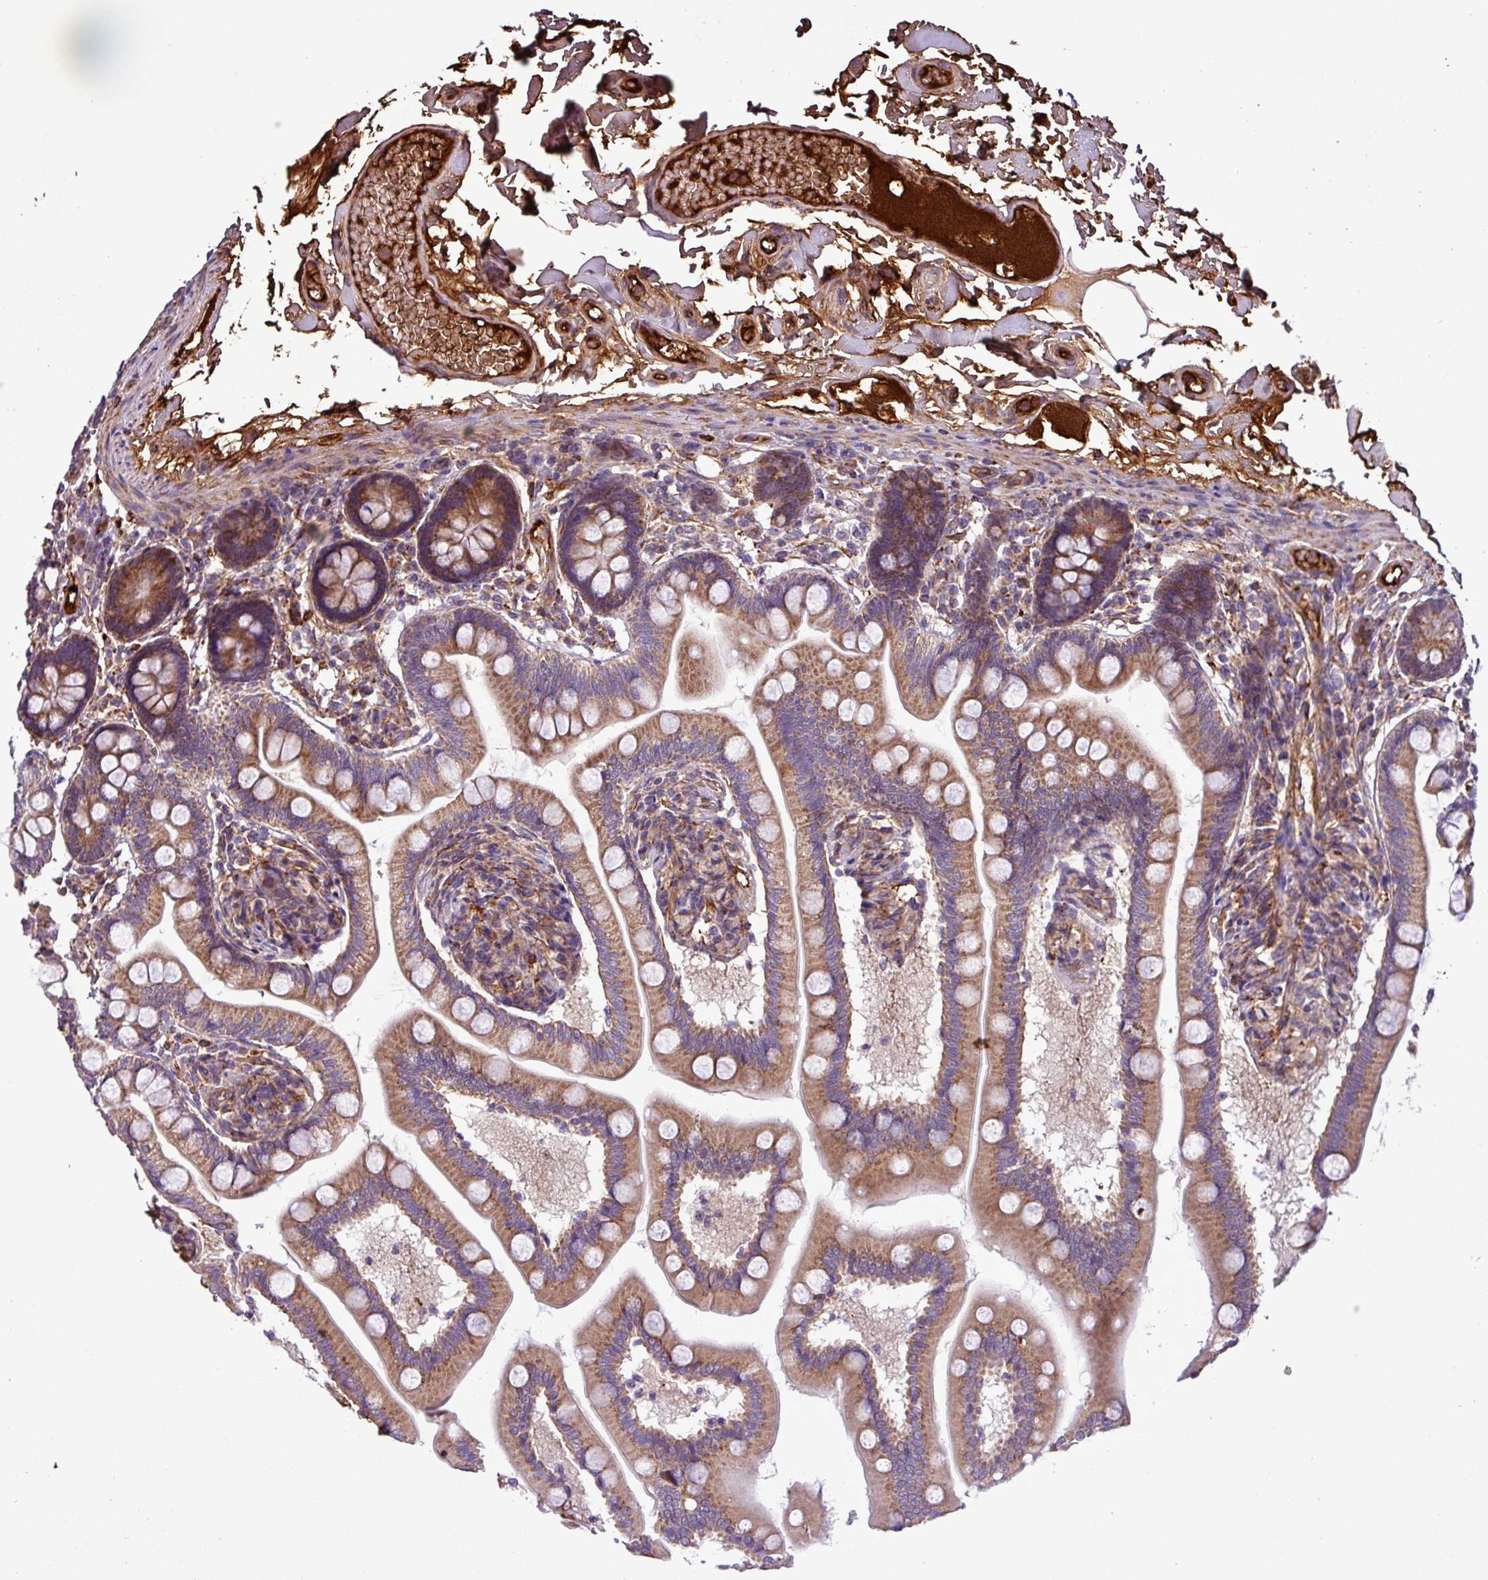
{"staining": {"intensity": "moderate", "quantity": ">75%", "location": "cytoplasmic/membranous"}, "tissue": "small intestine", "cell_type": "Glandular cells", "image_type": "normal", "snomed": [{"axis": "morphology", "description": "Normal tissue, NOS"}, {"axis": "topography", "description": "Small intestine"}], "caption": "Unremarkable small intestine demonstrates moderate cytoplasmic/membranous positivity in approximately >75% of glandular cells, visualized by immunohistochemistry. Using DAB (3,3'-diaminobenzidine) (brown) and hematoxylin (blue) stains, captured at high magnification using brightfield microscopy.", "gene": "CWH43", "patient": {"sex": "female", "age": 64}}